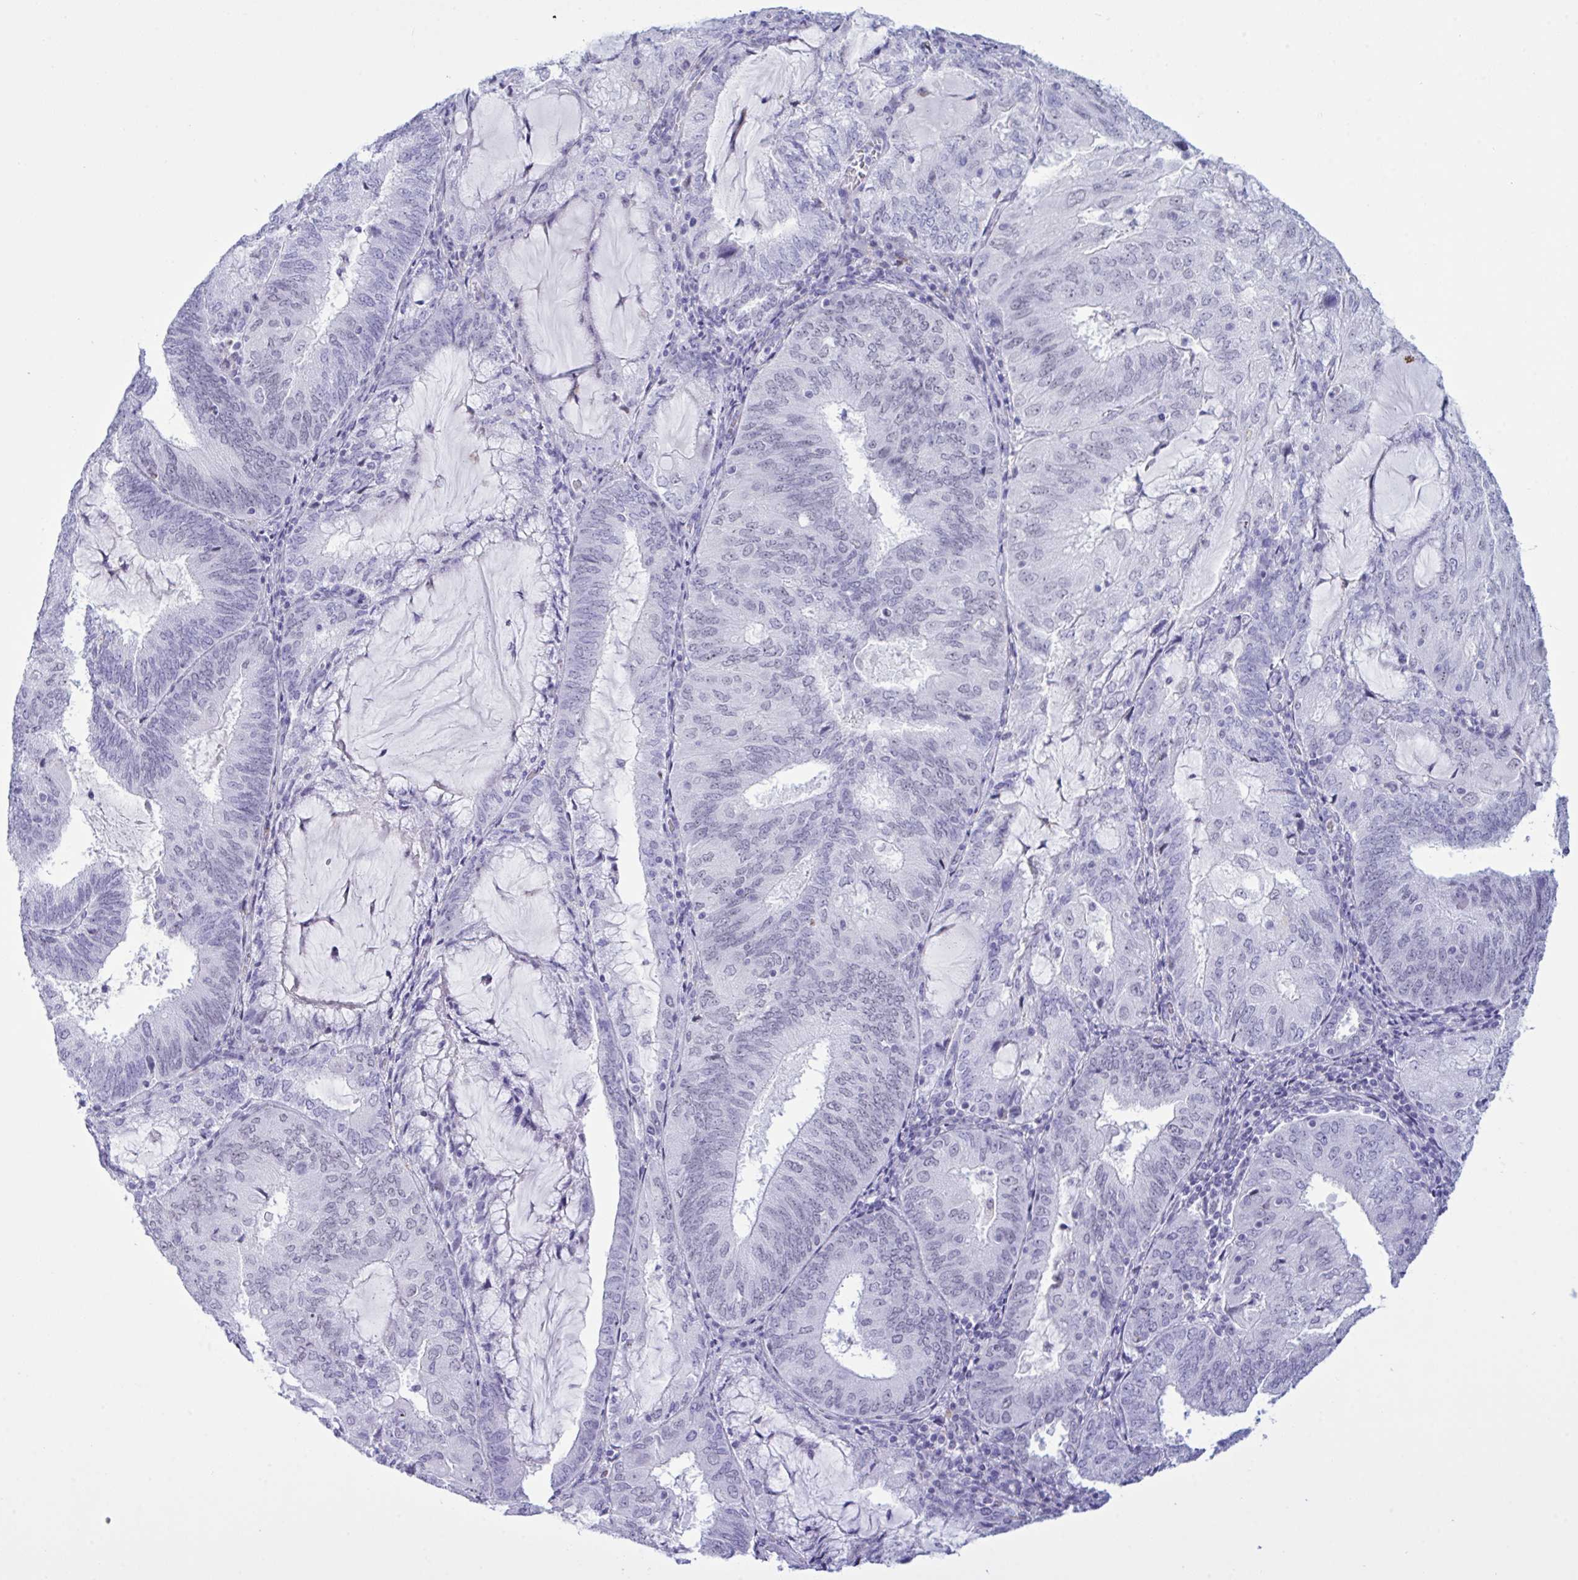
{"staining": {"intensity": "negative", "quantity": "none", "location": "none"}, "tissue": "endometrial cancer", "cell_type": "Tumor cells", "image_type": "cancer", "snomed": [{"axis": "morphology", "description": "Adenocarcinoma, NOS"}, {"axis": "topography", "description": "Endometrium"}], "caption": "The histopathology image displays no staining of tumor cells in adenocarcinoma (endometrial).", "gene": "ELN", "patient": {"sex": "female", "age": 81}}